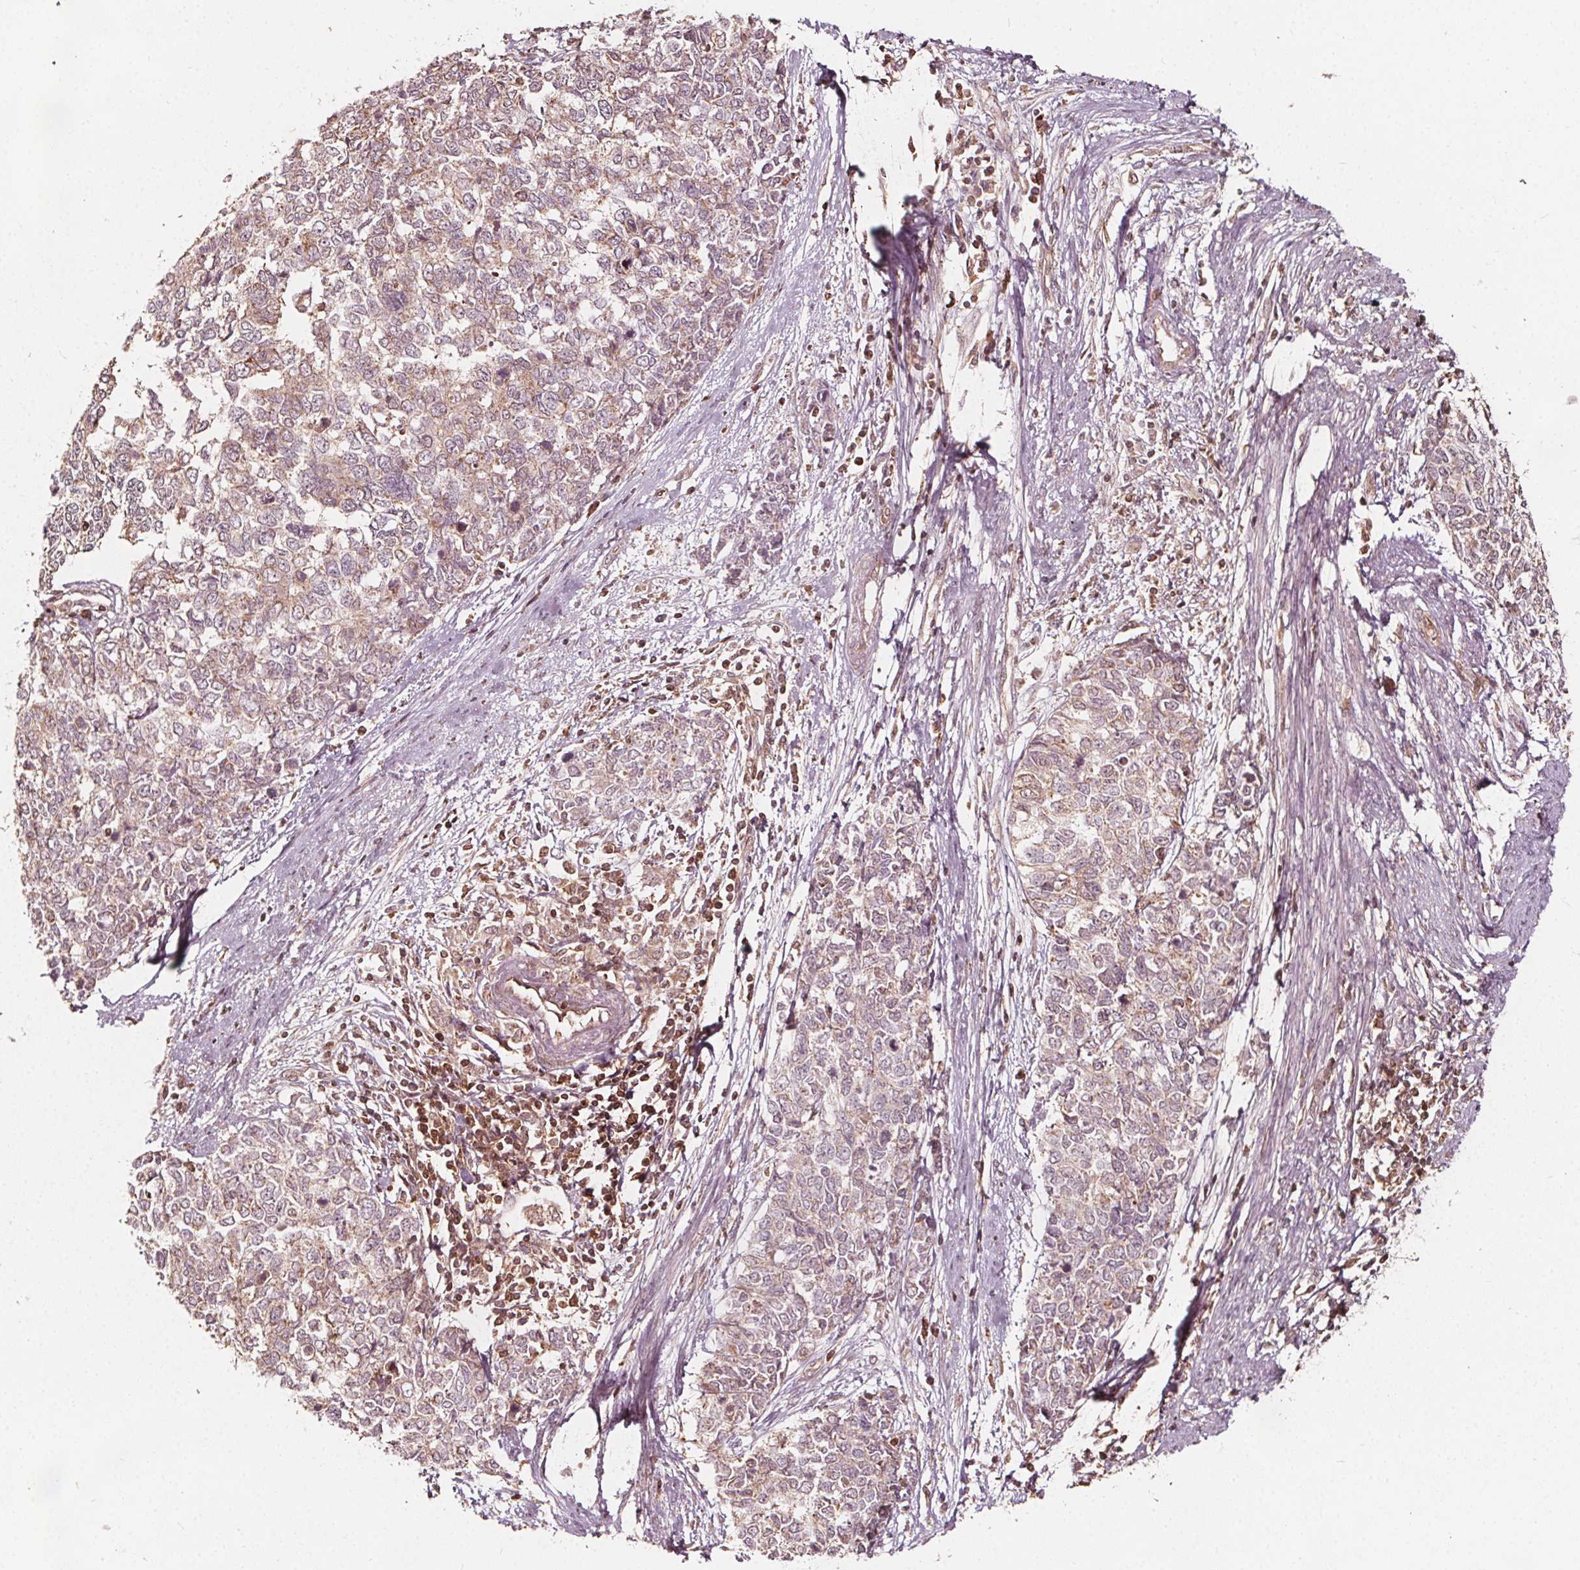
{"staining": {"intensity": "weak", "quantity": ">75%", "location": "cytoplasmic/membranous"}, "tissue": "cervical cancer", "cell_type": "Tumor cells", "image_type": "cancer", "snomed": [{"axis": "morphology", "description": "Adenocarcinoma, NOS"}, {"axis": "topography", "description": "Cervix"}], "caption": "Cervical adenocarcinoma stained with immunohistochemistry shows weak cytoplasmic/membranous positivity in approximately >75% of tumor cells.", "gene": "AIP", "patient": {"sex": "female", "age": 63}}